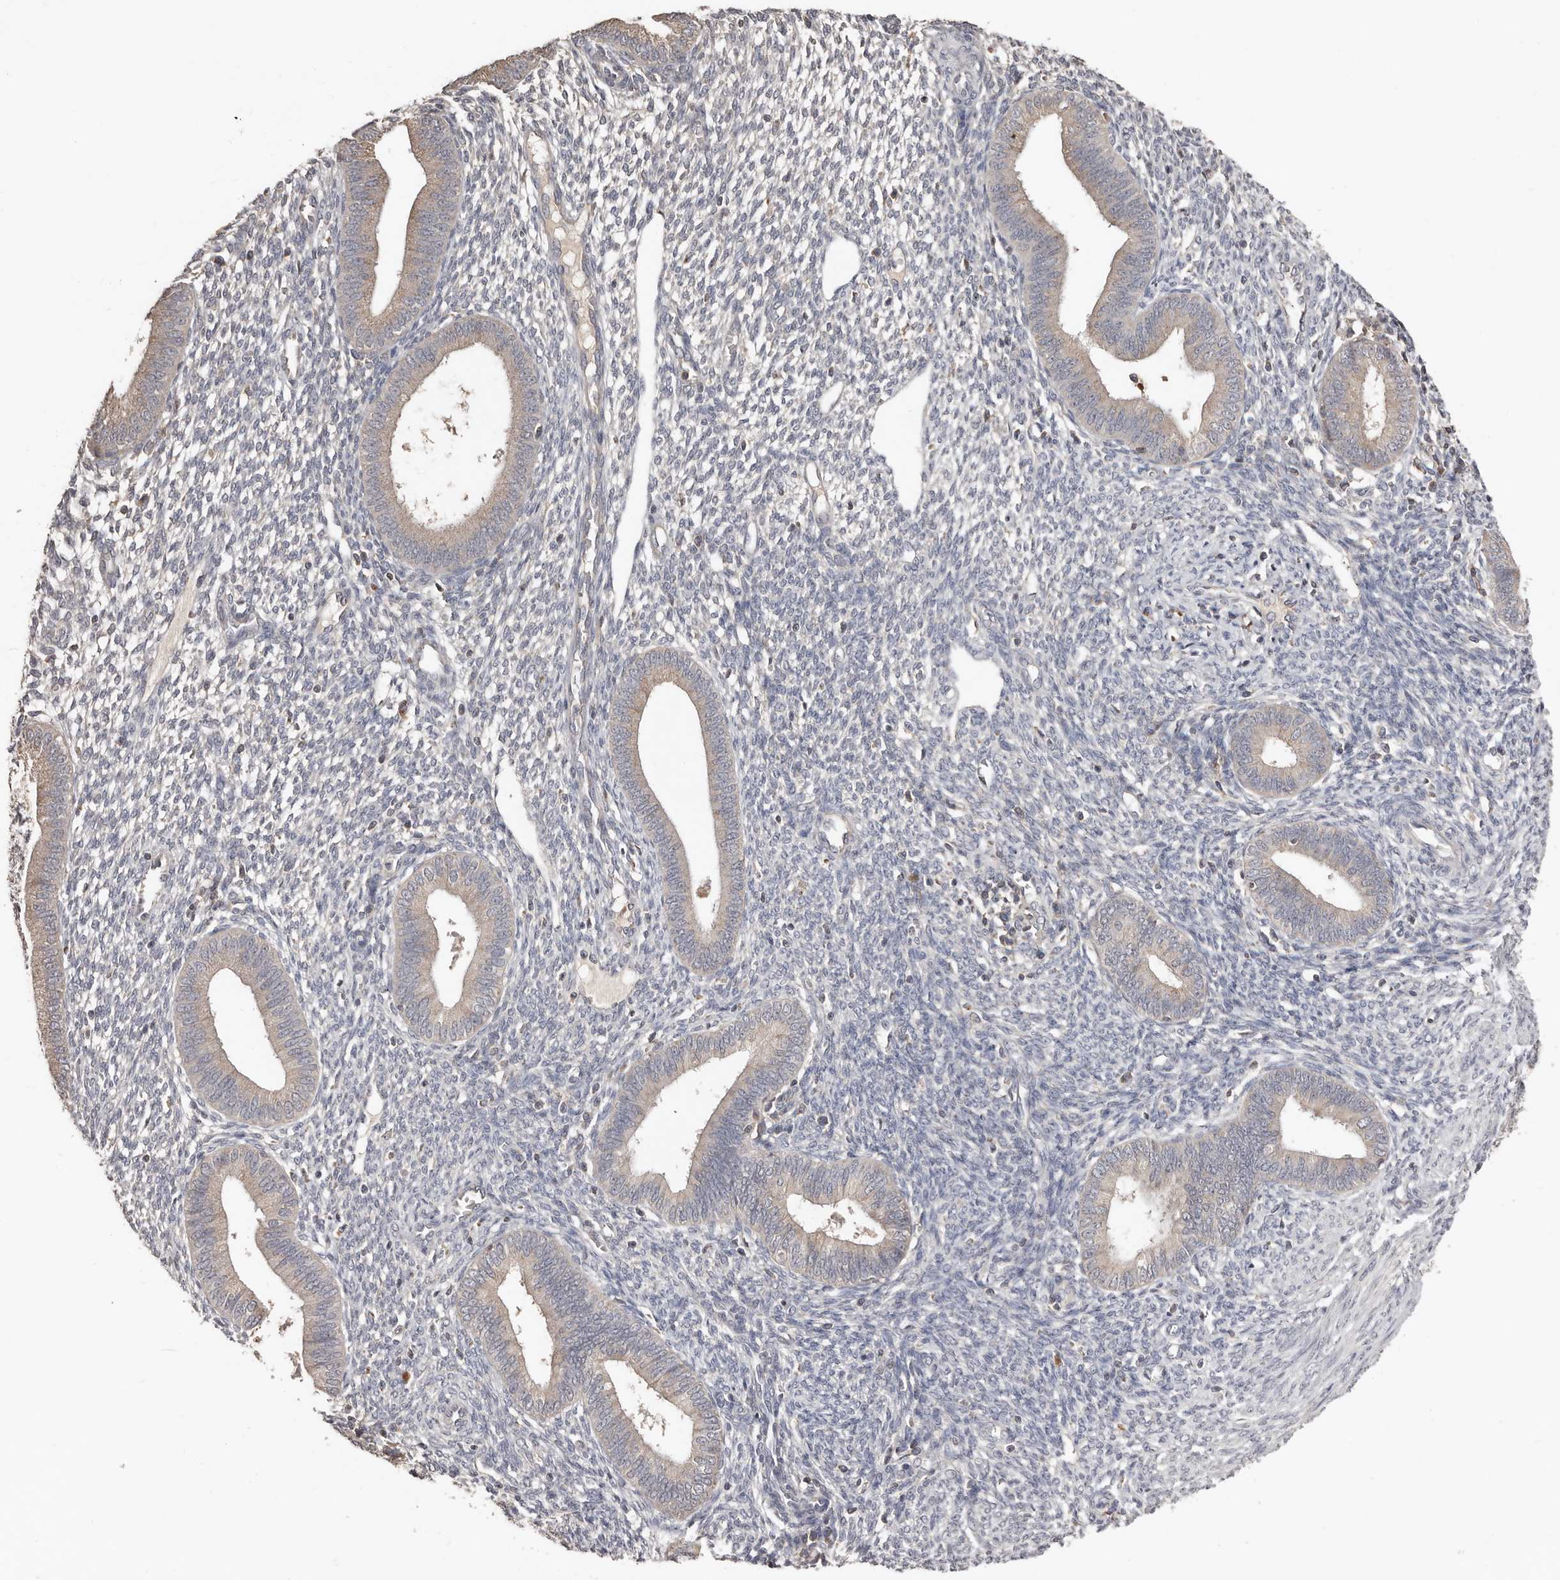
{"staining": {"intensity": "negative", "quantity": "none", "location": "none"}, "tissue": "endometrium", "cell_type": "Cells in endometrial stroma", "image_type": "normal", "snomed": [{"axis": "morphology", "description": "Normal tissue, NOS"}, {"axis": "topography", "description": "Endometrium"}], "caption": "This is an IHC photomicrograph of normal endometrium. There is no staining in cells in endometrial stroma.", "gene": "SLC39A2", "patient": {"sex": "female", "age": 46}}